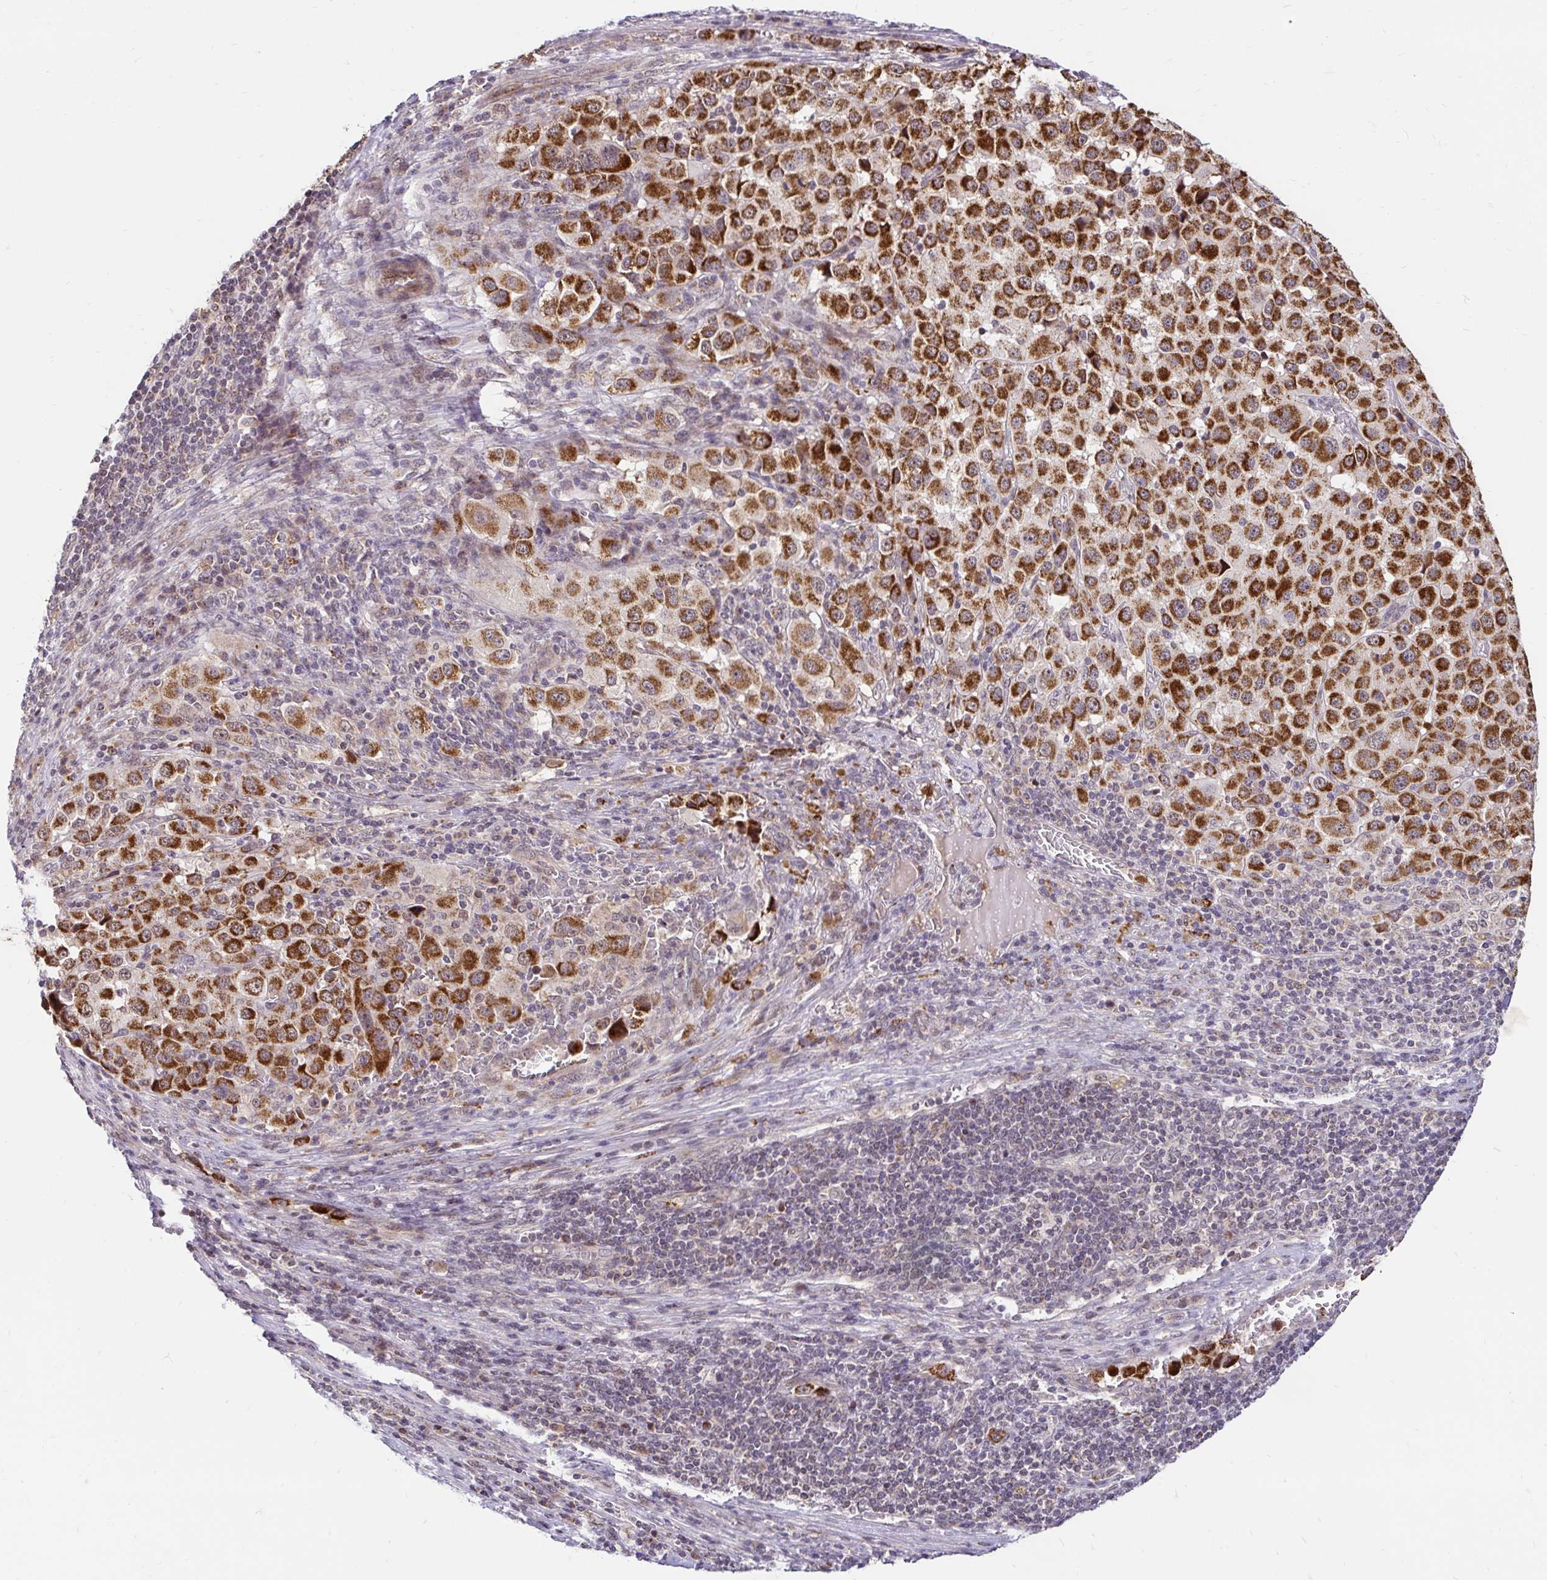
{"staining": {"intensity": "strong", "quantity": ">75%", "location": "cytoplasmic/membranous"}, "tissue": "melanoma", "cell_type": "Tumor cells", "image_type": "cancer", "snomed": [{"axis": "morphology", "description": "Malignant melanoma, Metastatic site"}, {"axis": "topography", "description": "Lymph node"}], "caption": "IHC of human melanoma displays high levels of strong cytoplasmic/membranous staining in approximately >75% of tumor cells. Nuclei are stained in blue.", "gene": "TIMM50", "patient": {"sex": "female", "age": 65}}